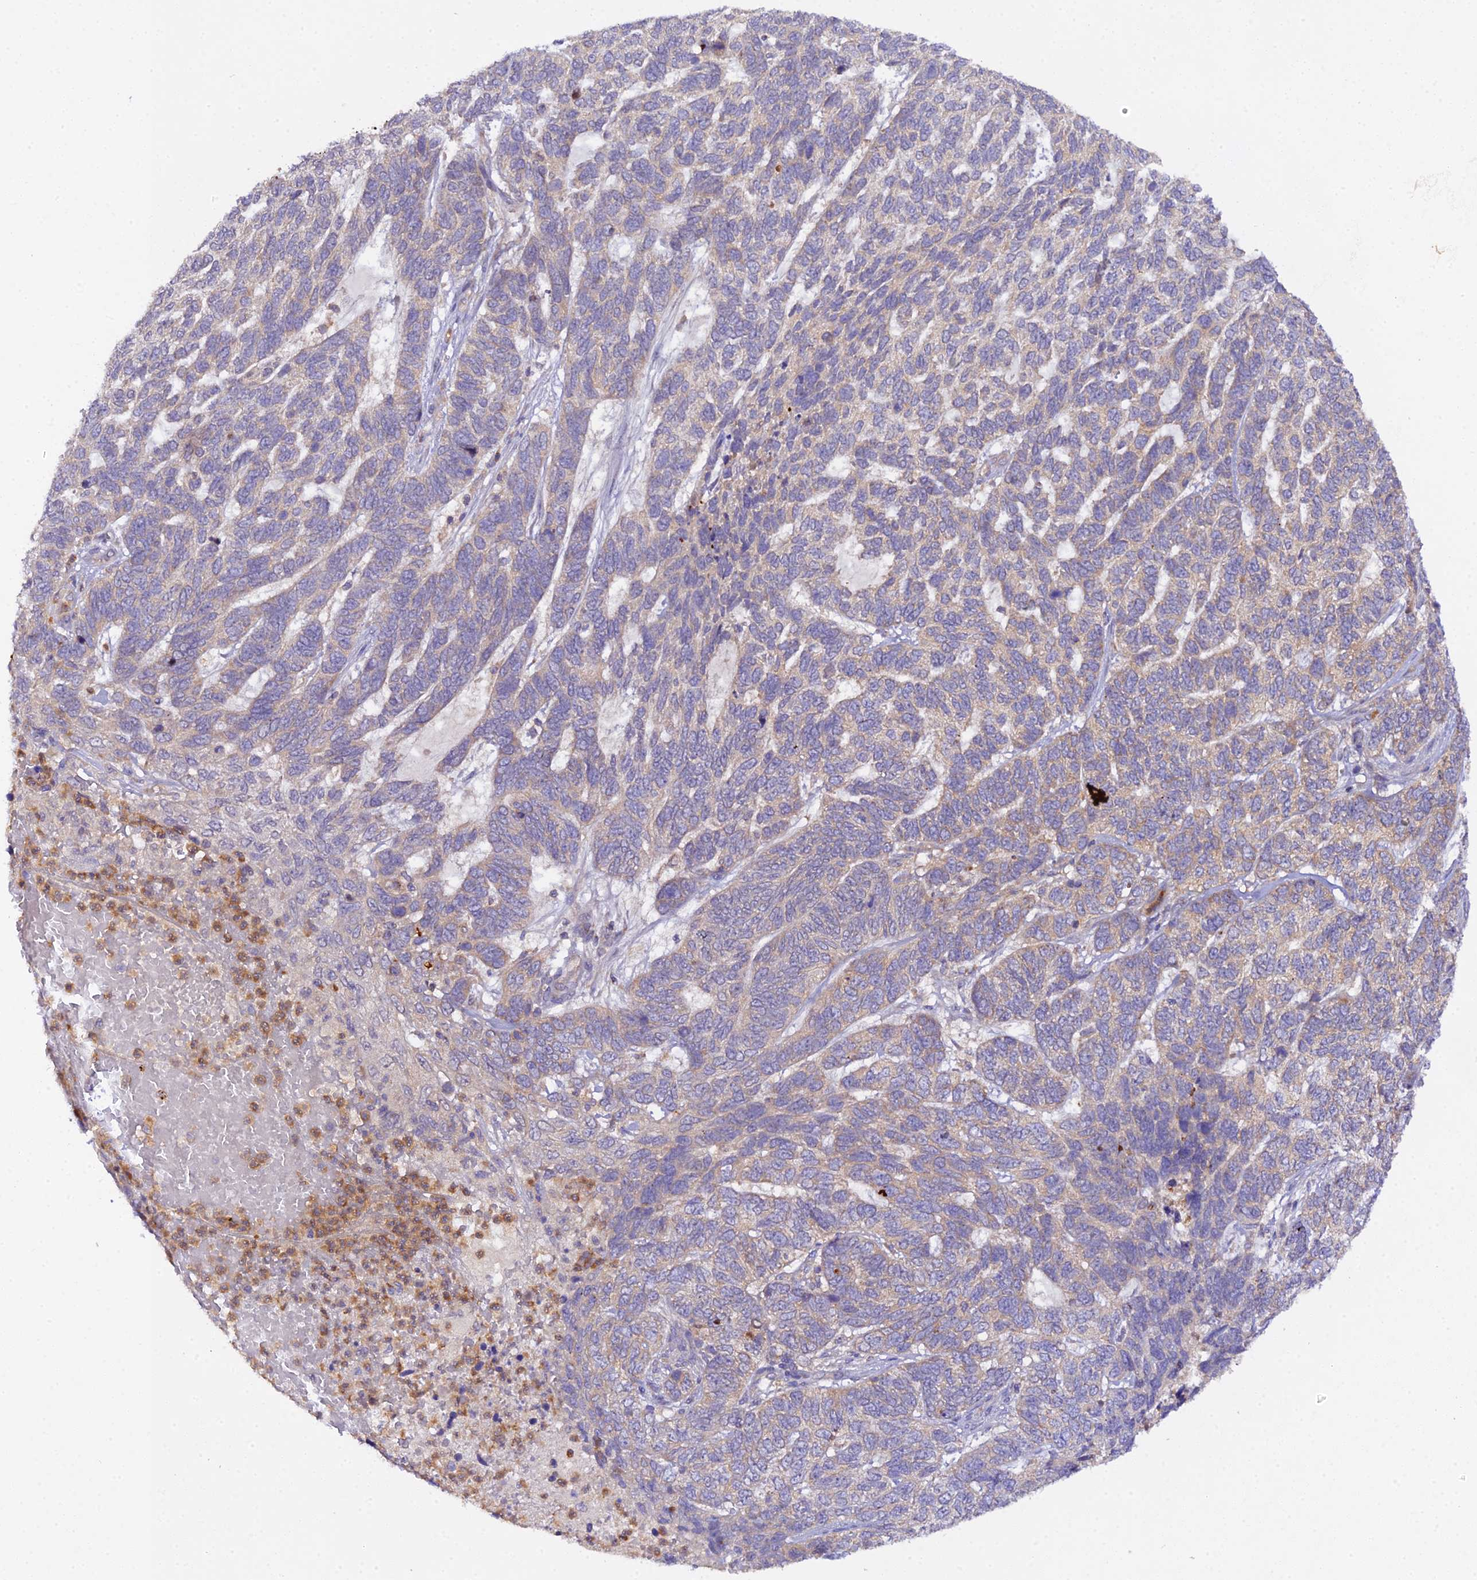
{"staining": {"intensity": "moderate", "quantity": "25%-75%", "location": "cytoplasmic/membranous"}, "tissue": "skin cancer", "cell_type": "Tumor cells", "image_type": "cancer", "snomed": [{"axis": "morphology", "description": "Basal cell carcinoma"}, {"axis": "topography", "description": "Skin"}], "caption": "Skin cancer (basal cell carcinoma) was stained to show a protein in brown. There is medium levels of moderate cytoplasmic/membranous expression in about 25%-75% of tumor cells. The staining was performed using DAB, with brown indicating positive protein expression. Nuclei are stained blue with hematoxylin.", "gene": "TRIM26", "patient": {"sex": "female", "age": 65}}